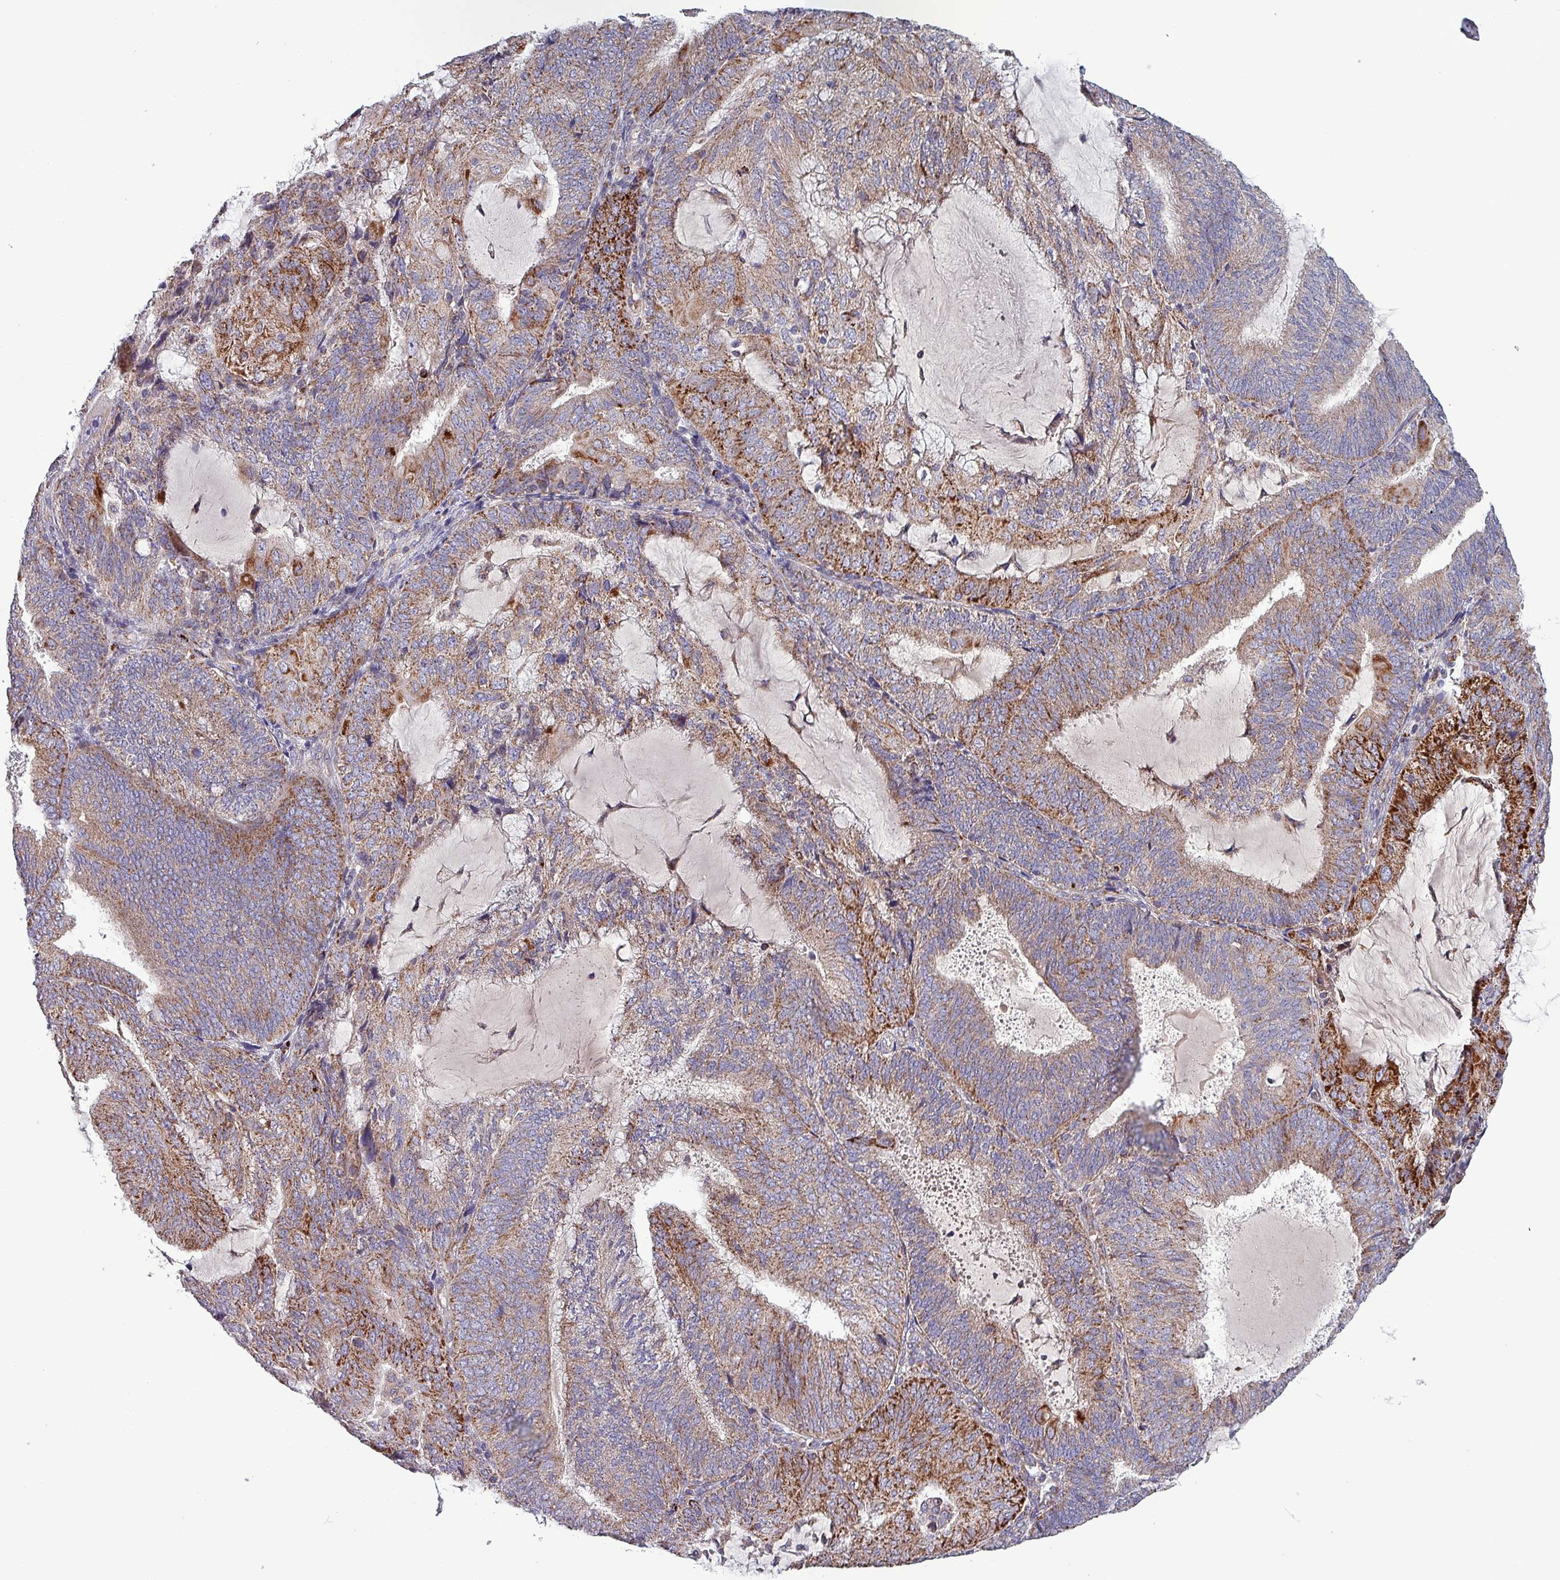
{"staining": {"intensity": "strong", "quantity": "25%-75%", "location": "cytoplasmic/membranous"}, "tissue": "endometrial cancer", "cell_type": "Tumor cells", "image_type": "cancer", "snomed": [{"axis": "morphology", "description": "Adenocarcinoma, NOS"}, {"axis": "topography", "description": "Endometrium"}], "caption": "Protein staining of endometrial cancer (adenocarcinoma) tissue exhibits strong cytoplasmic/membranous staining in about 25%-75% of tumor cells.", "gene": "ZNF322", "patient": {"sex": "female", "age": 81}}